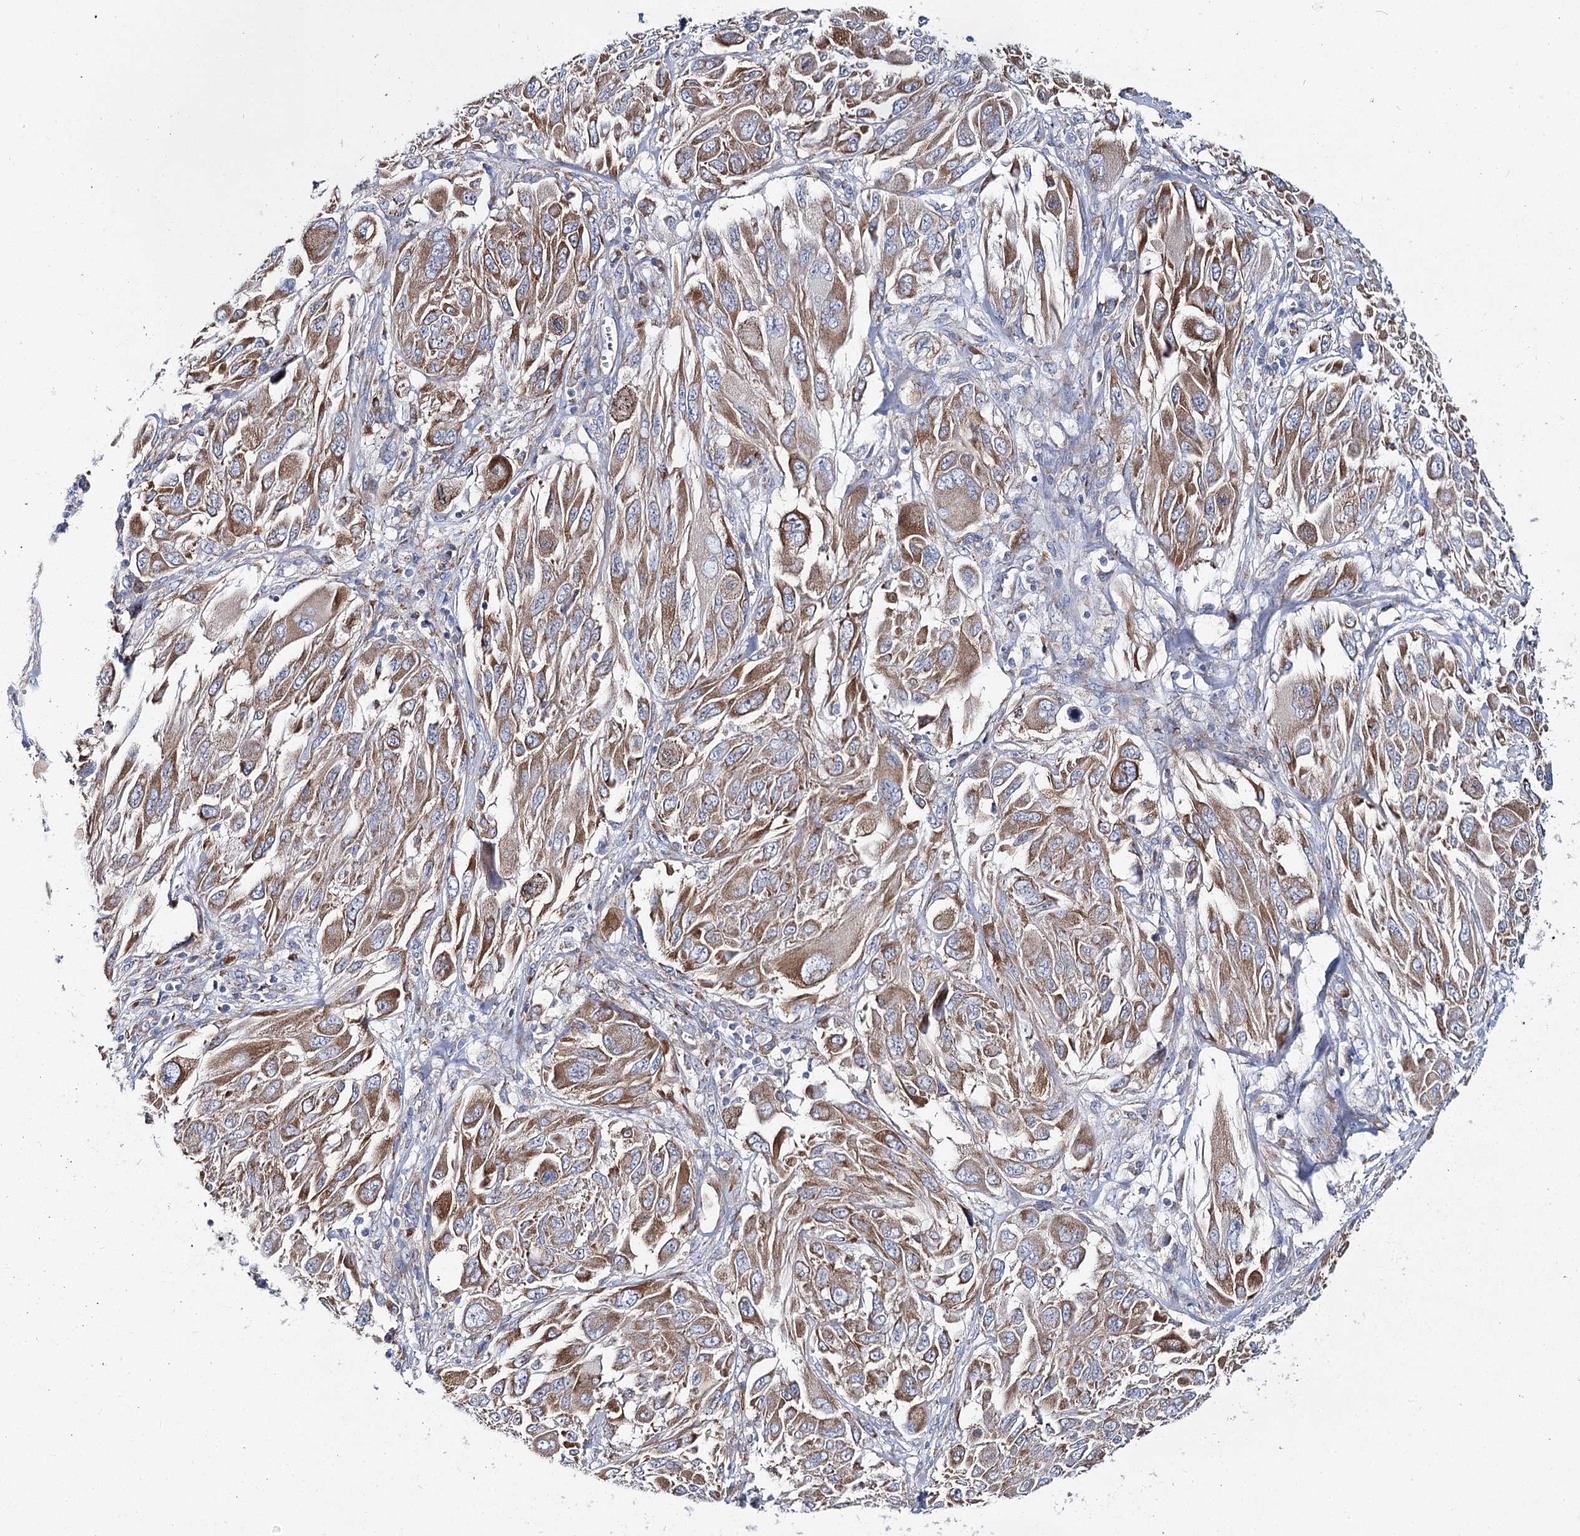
{"staining": {"intensity": "moderate", "quantity": ">75%", "location": "cytoplasmic/membranous"}, "tissue": "melanoma", "cell_type": "Tumor cells", "image_type": "cancer", "snomed": [{"axis": "morphology", "description": "Malignant melanoma, NOS"}, {"axis": "topography", "description": "Skin"}], "caption": "Immunohistochemical staining of human melanoma displays medium levels of moderate cytoplasmic/membranous staining in approximately >75% of tumor cells. The protein of interest is shown in brown color, while the nuclei are stained blue.", "gene": "THUMPD3", "patient": {"sex": "female", "age": 91}}